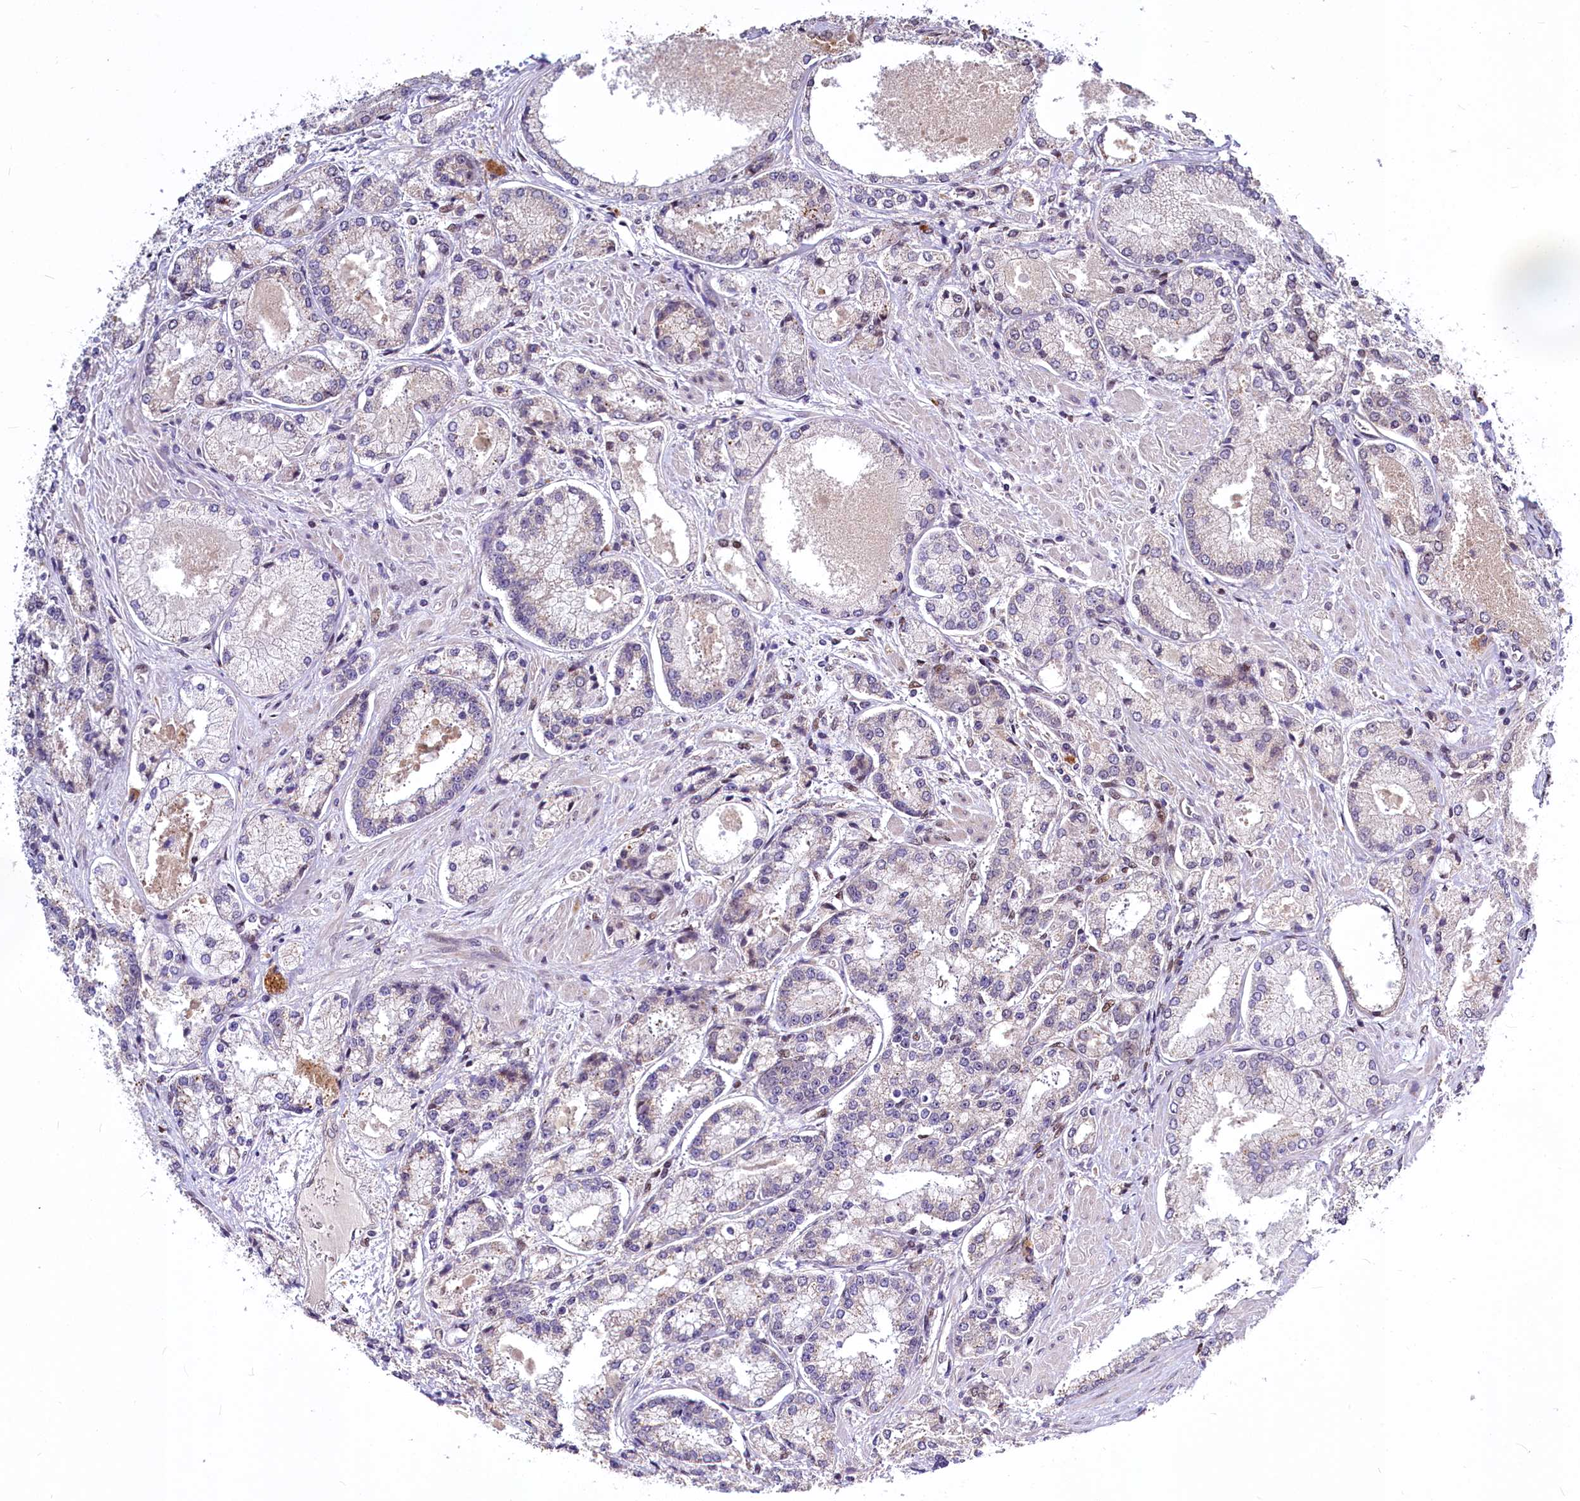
{"staining": {"intensity": "weak", "quantity": "<25%", "location": "cytoplasmic/membranous"}, "tissue": "prostate cancer", "cell_type": "Tumor cells", "image_type": "cancer", "snomed": [{"axis": "morphology", "description": "Adenocarcinoma, Low grade"}, {"axis": "topography", "description": "Prostate"}], "caption": "The image displays no significant staining in tumor cells of prostate low-grade adenocarcinoma. The staining is performed using DAB (3,3'-diaminobenzidine) brown chromogen with nuclei counter-stained in using hematoxylin.", "gene": "MAML2", "patient": {"sex": "male", "age": 74}}